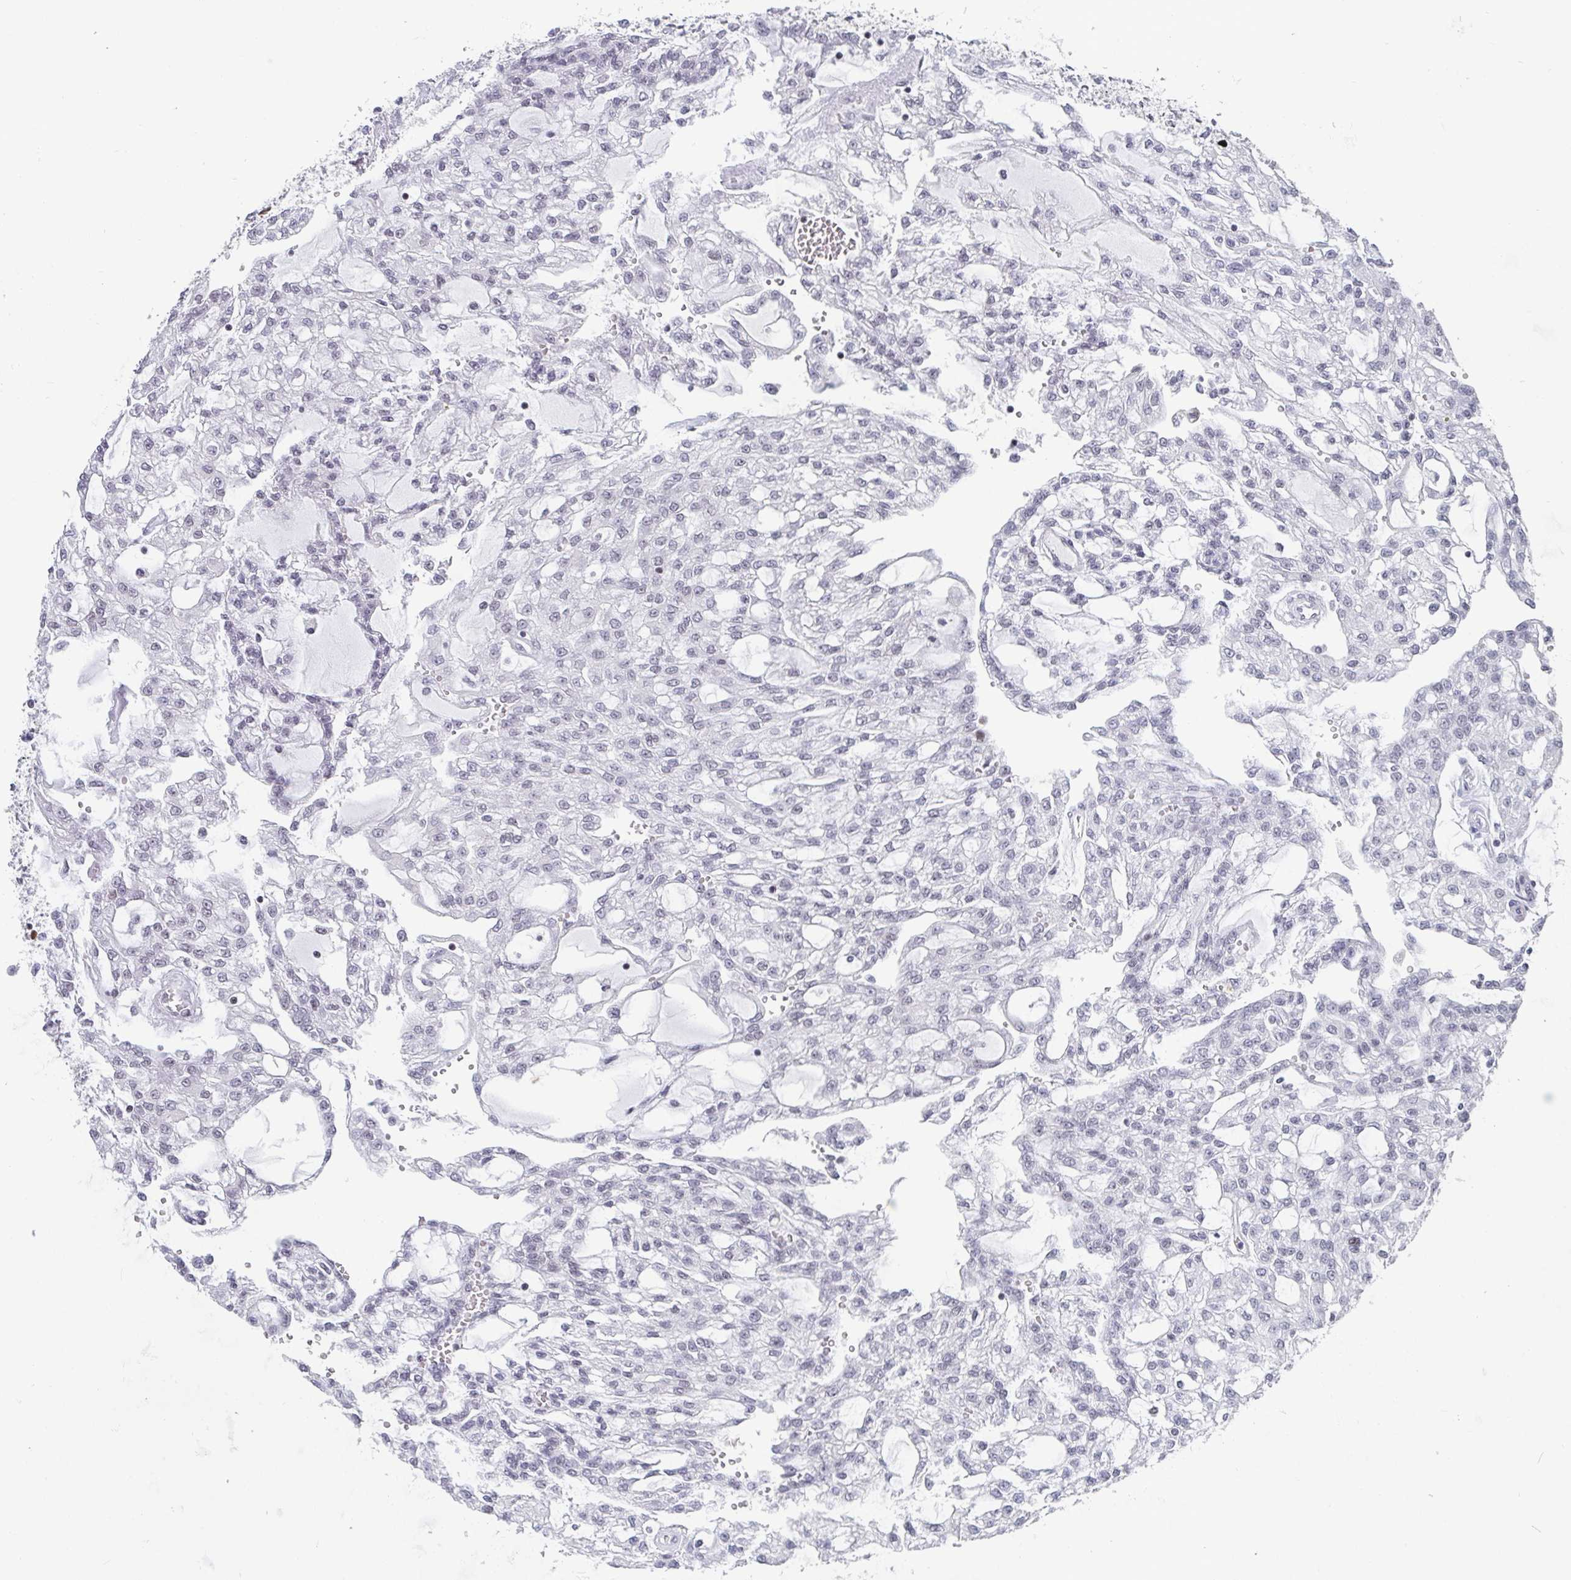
{"staining": {"intensity": "negative", "quantity": "none", "location": "none"}, "tissue": "renal cancer", "cell_type": "Tumor cells", "image_type": "cancer", "snomed": [{"axis": "morphology", "description": "Adenocarcinoma, NOS"}, {"axis": "topography", "description": "Kidney"}], "caption": "IHC of renal adenocarcinoma reveals no expression in tumor cells.", "gene": "CTCF", "patient": {"sex": "male", "age": 63}}